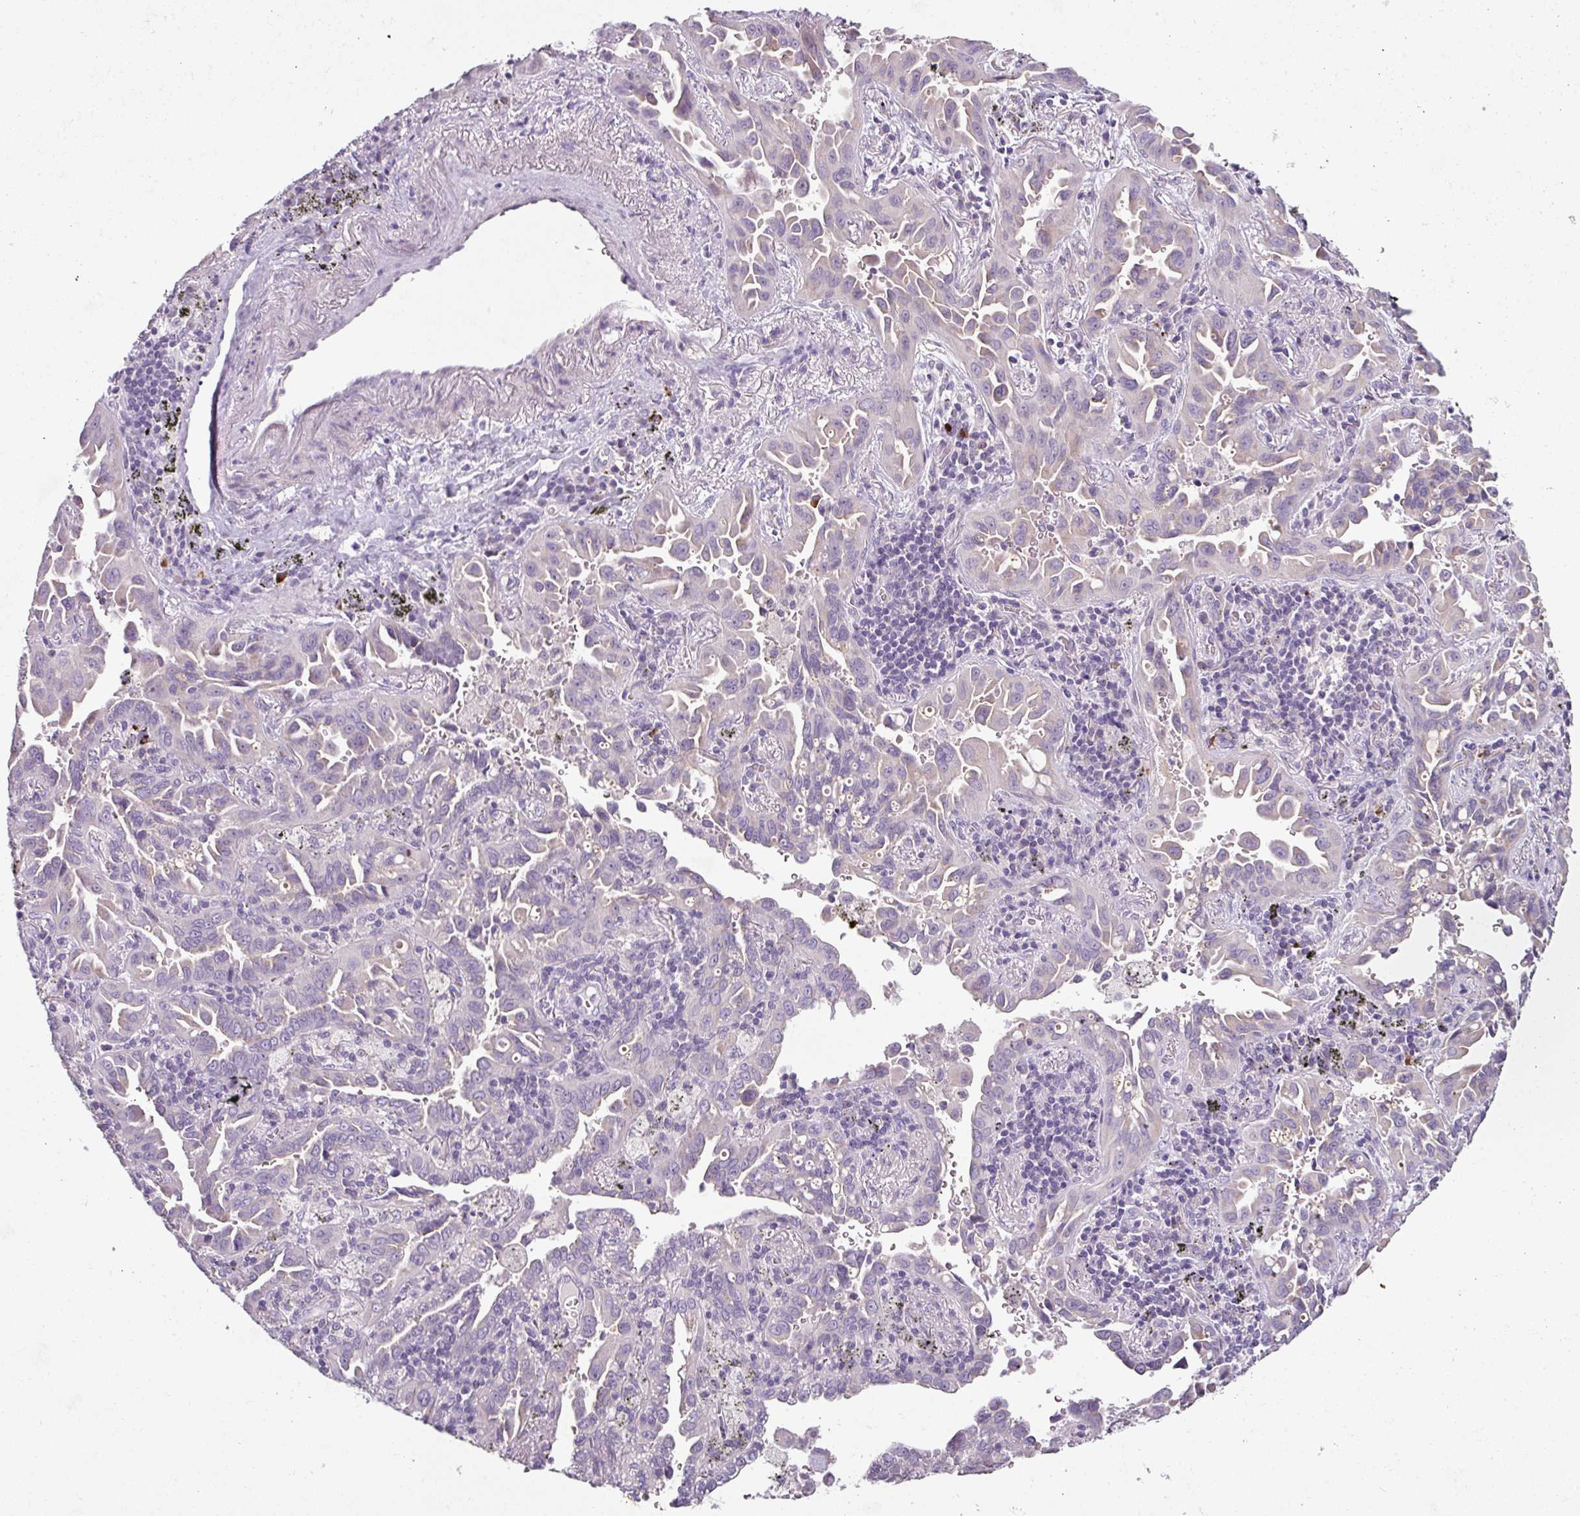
{"staining": {"intensity": "negative", "quantity": "none", "location": "none"}, "tissue": "lung cancer", "cell_type": "Tumor cells", "image_type": "cancer", "snomed": [{"axis": "morphology", "description": "Adenocarcinoma, NOS"}, {"axis": "topography", "description": "Lung"}], "caption": "This is an immunohistochemistry (IHC) photomicrograph of human lung adenocarcinoma. There is no expression in tumor cells.", "gene": "FHAD1", "patient": {"sex": "male", "age": 68}}